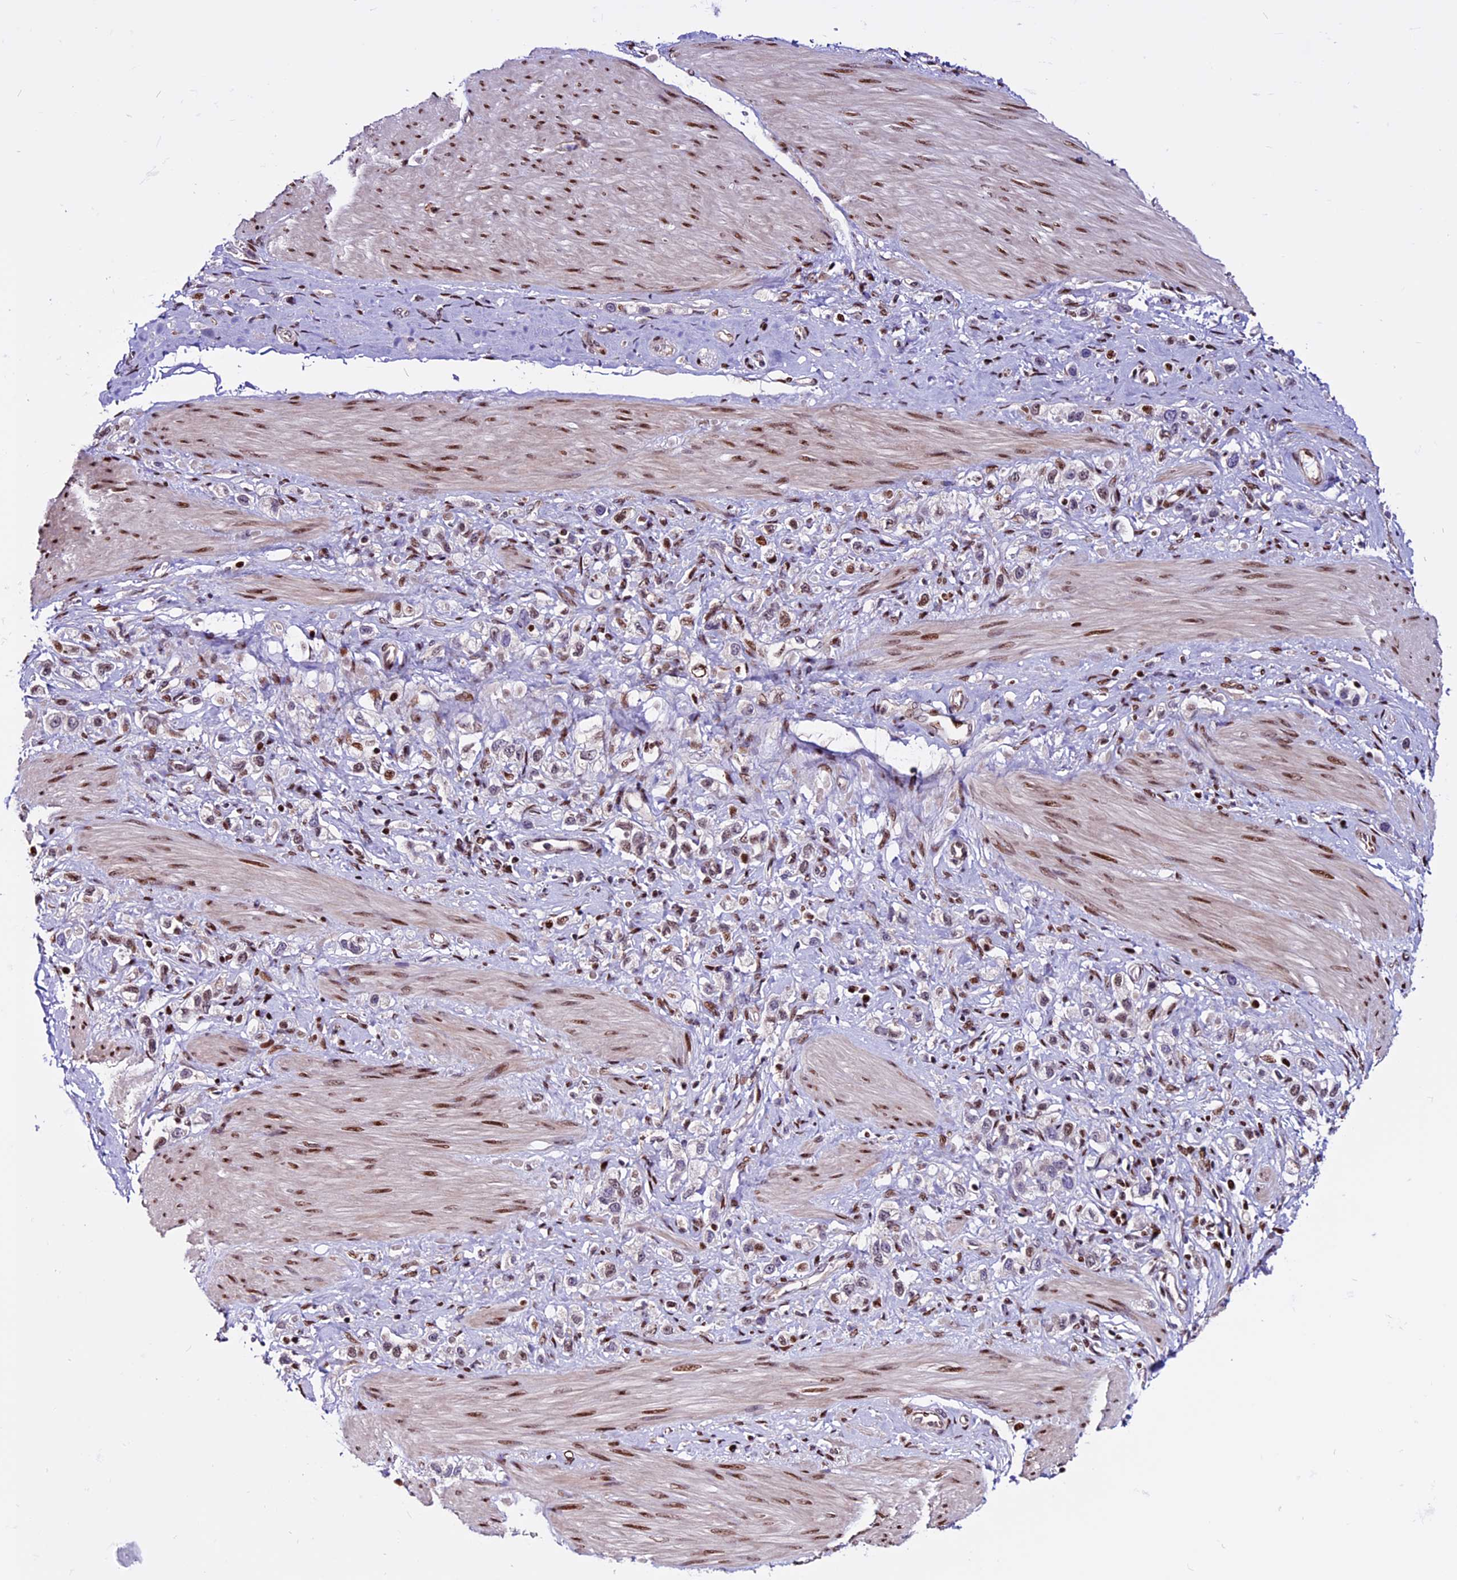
{"staining": {"intensity": "moderate", "quantity": "<25%", "location": "nuclear"}, "tissue": "stomach cancer", "cell_type": "Tumor cells", "image_type": "cancer", "snomed": [{"axis": "morphology", "description": "Adenocarcinoma, NOS"}, {"axis": "topography", "description": "Stomach"}], "caption": "Immunohistochemistry of stomach cancer (adenocarcinoma) exhibits low levels of moderate nuclear positivity in approximately <25% of tumor cells. (DAB IHC, brown staining for protein, blue staining for nuclei).", "gene": "RINL", "patient": {"sex": "female", "age": 65}}